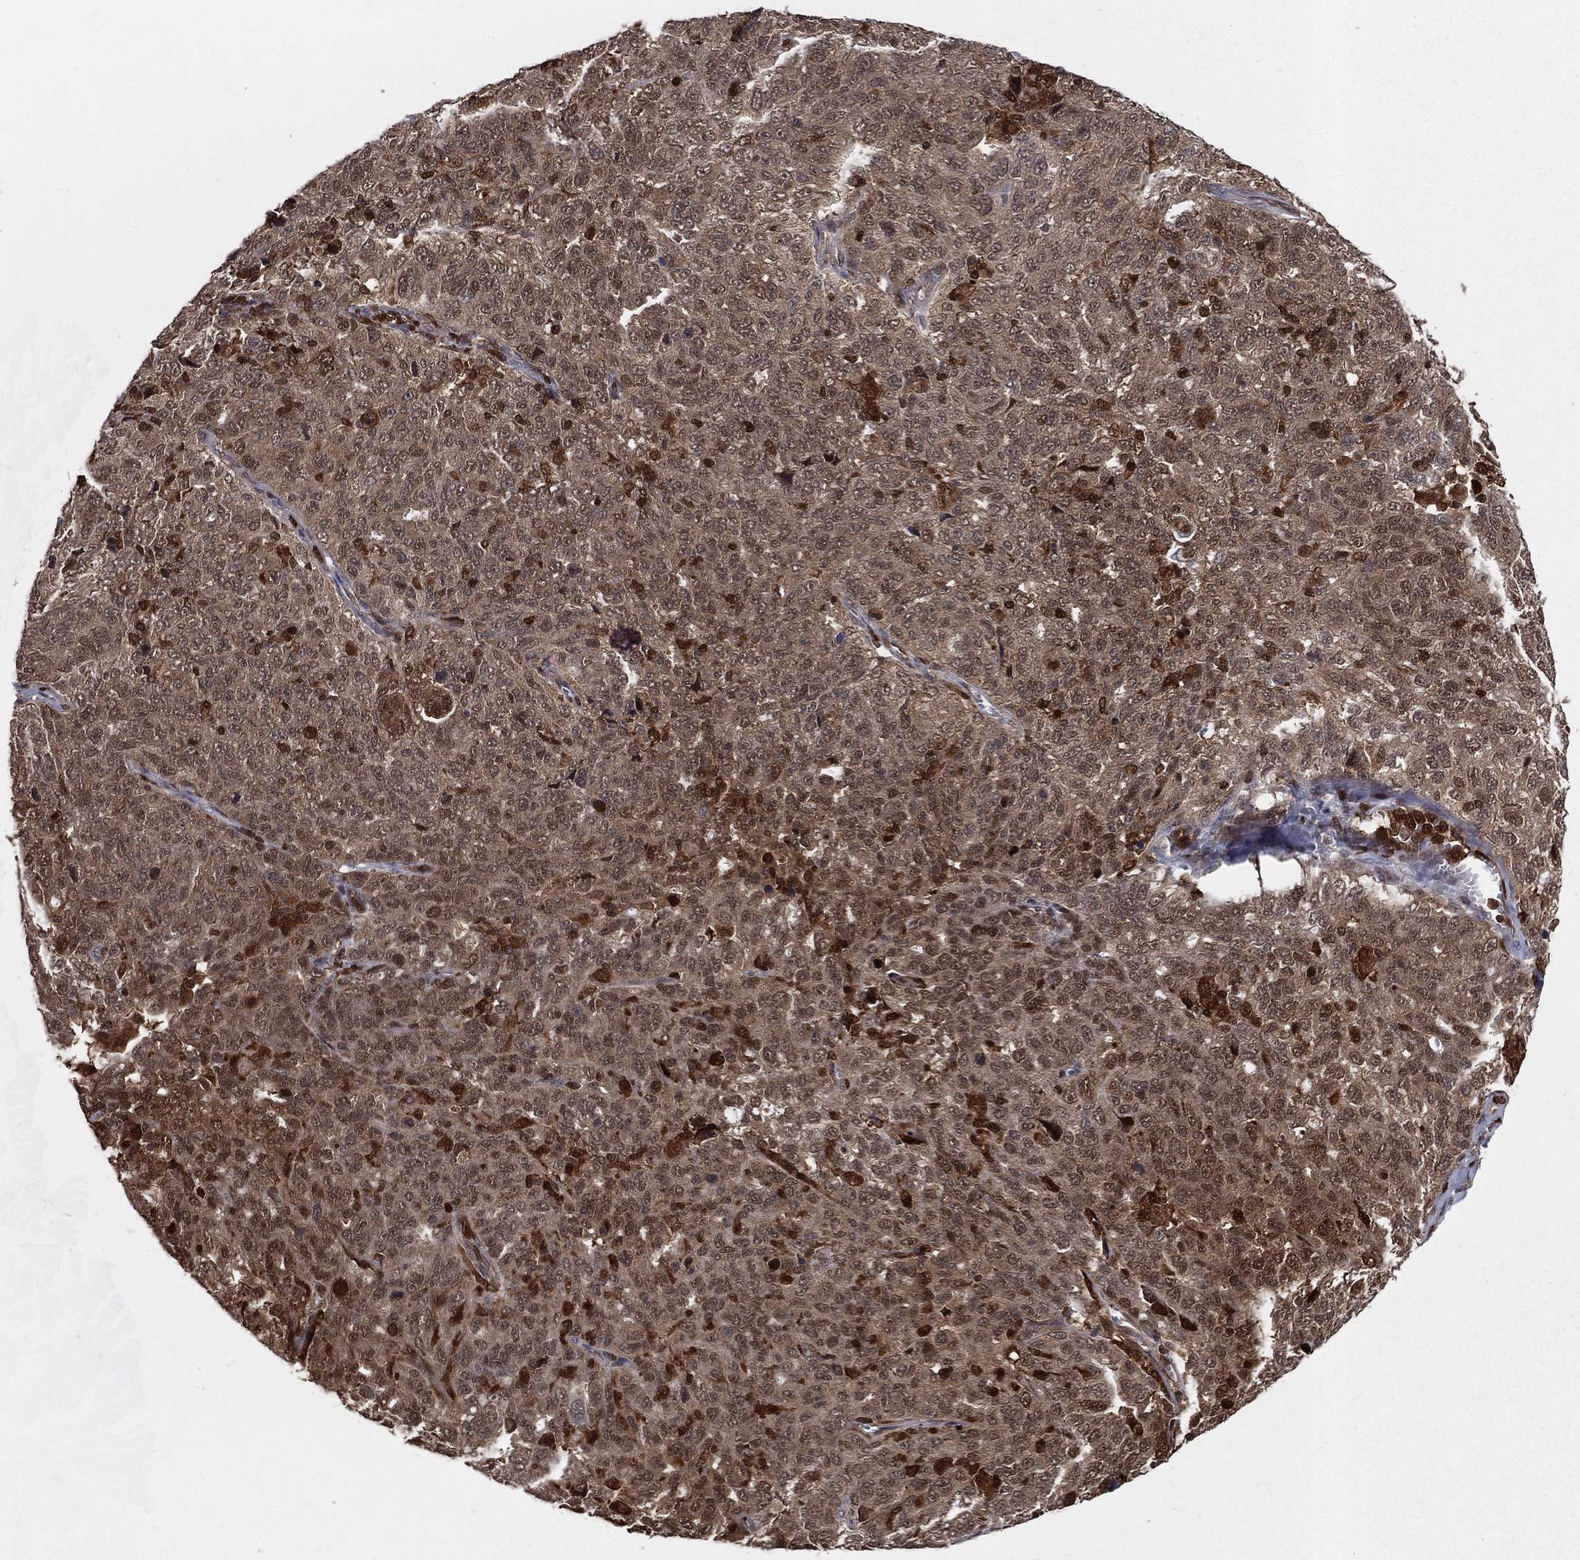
{"staining": {"intensity": "moderate", "quantity": "<25%", "location": "cytoplasmic/membranous,nuclear"}, "tissue": "ovarian cancer", "cell_type": "Tumor cells", "image_type": "cancer", "snomed": [{"axis": "morphology", "description": "Cystadenocarcinoma, serous, NOS"}, {"axis": "topography", "description": "Ovary"}], "caption": "This image exhibits ovarian cancer stained with IHC to label a protein in brown. The cytoplasmic/membranous and nuclear of tumor cells show moderate positivity for the protein. Nuclei are counter-stained blue.", "gene": "ENO1", "patient": {"sex": "female", "age": 71}}